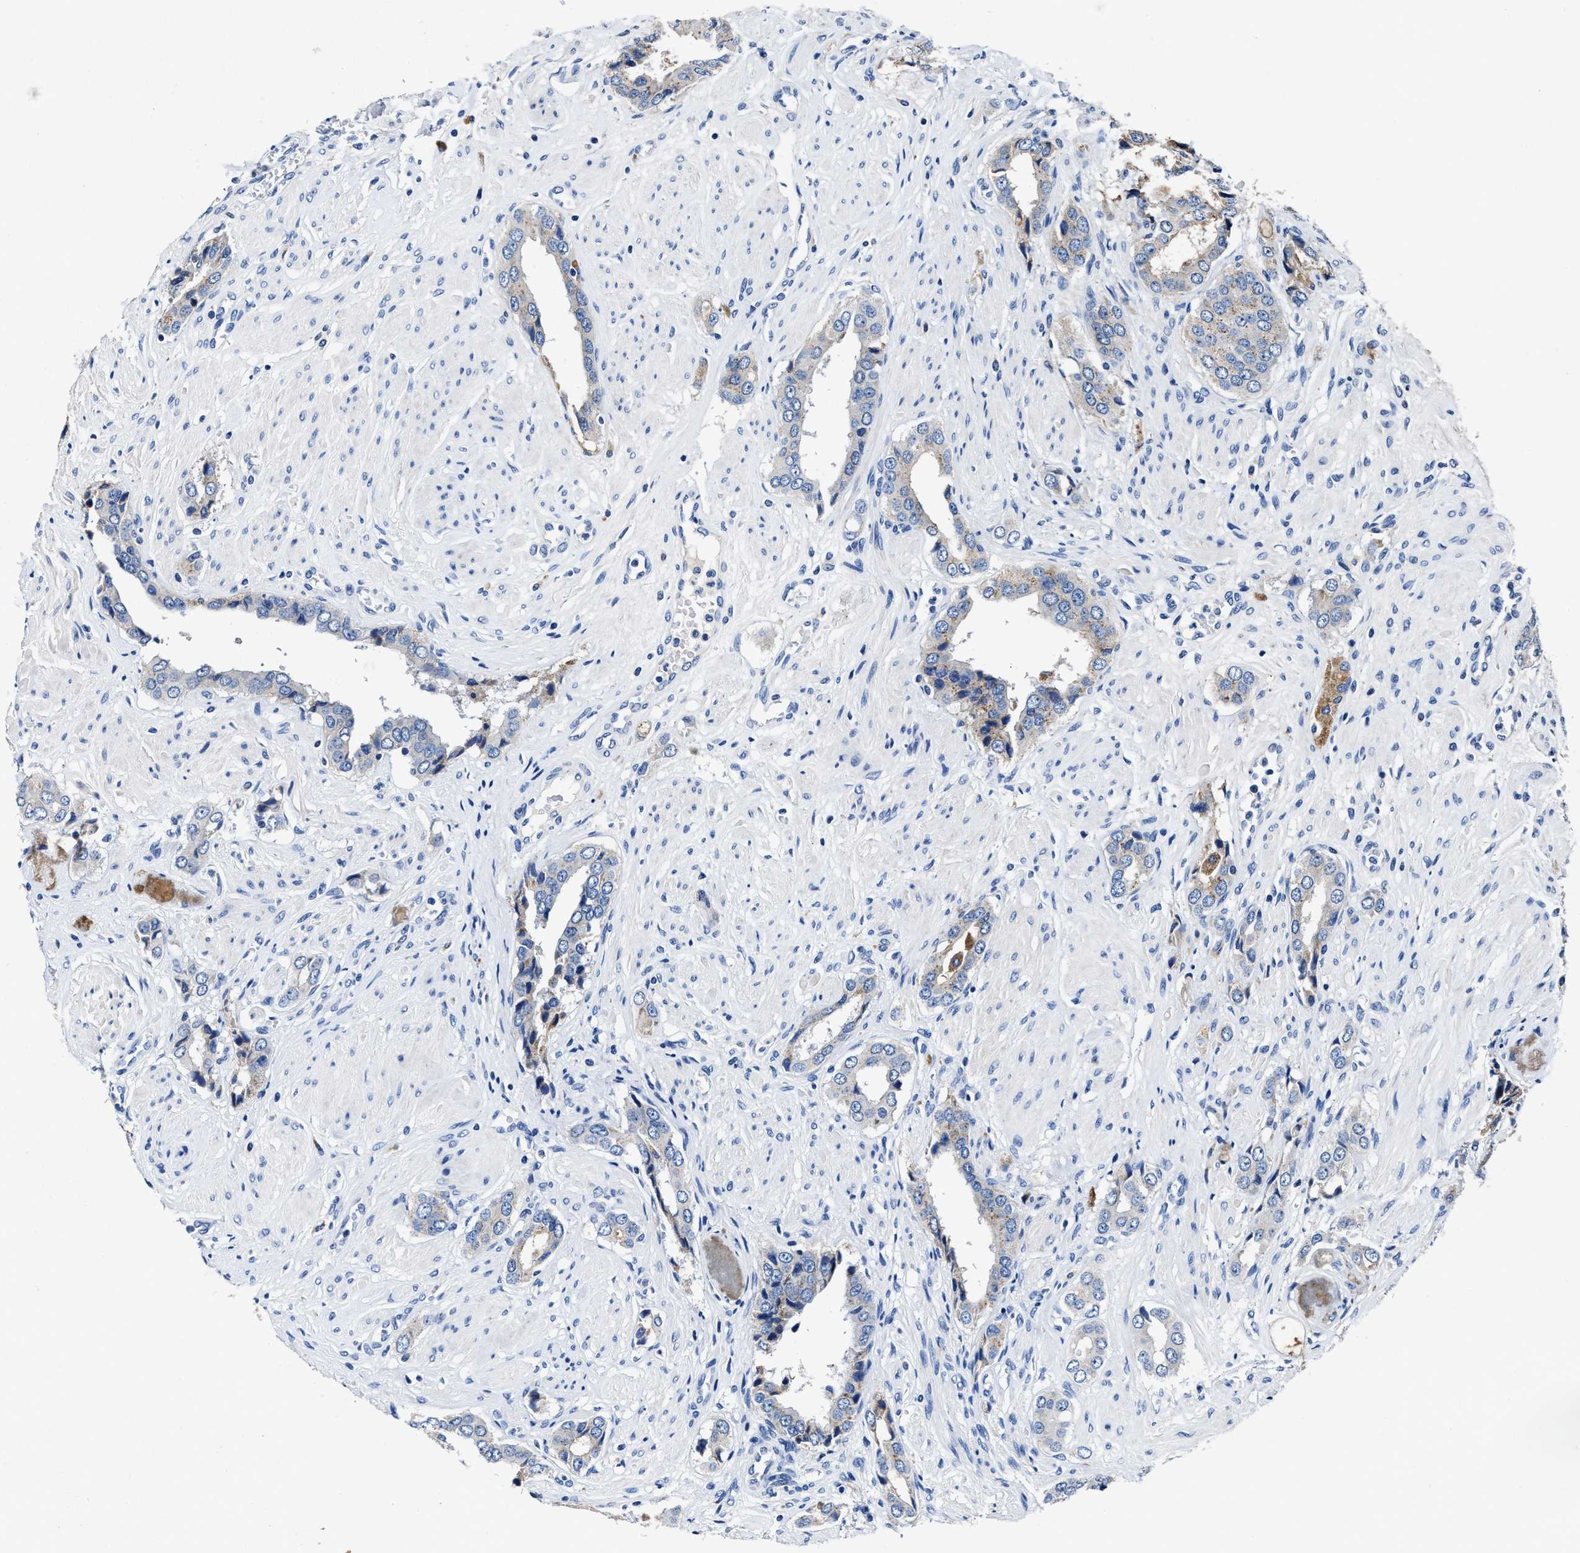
{"staining": {"intensity": "weak", "quantity": "<25%", "location": "cytoplasmic/membranous"}, "tissue": "prostate cancer", "cell_type": "Tumor cells", "image_type": "cancer", "snomed": [{"axis": "morphology", "description": "Adenocarcinoma, High grade"}, {"axis": "topography", "description": "Prostate"}], "caption": "High magnification brightfield microscopy of prostate cancer stained with DAB (3,3'-diaminobenzidine) (brown) and counterstained with hematoxylin (blue): tumor cells show no significant expression.", "gene": "UBR4", "patient": {"sex": "male", "age": 52}}